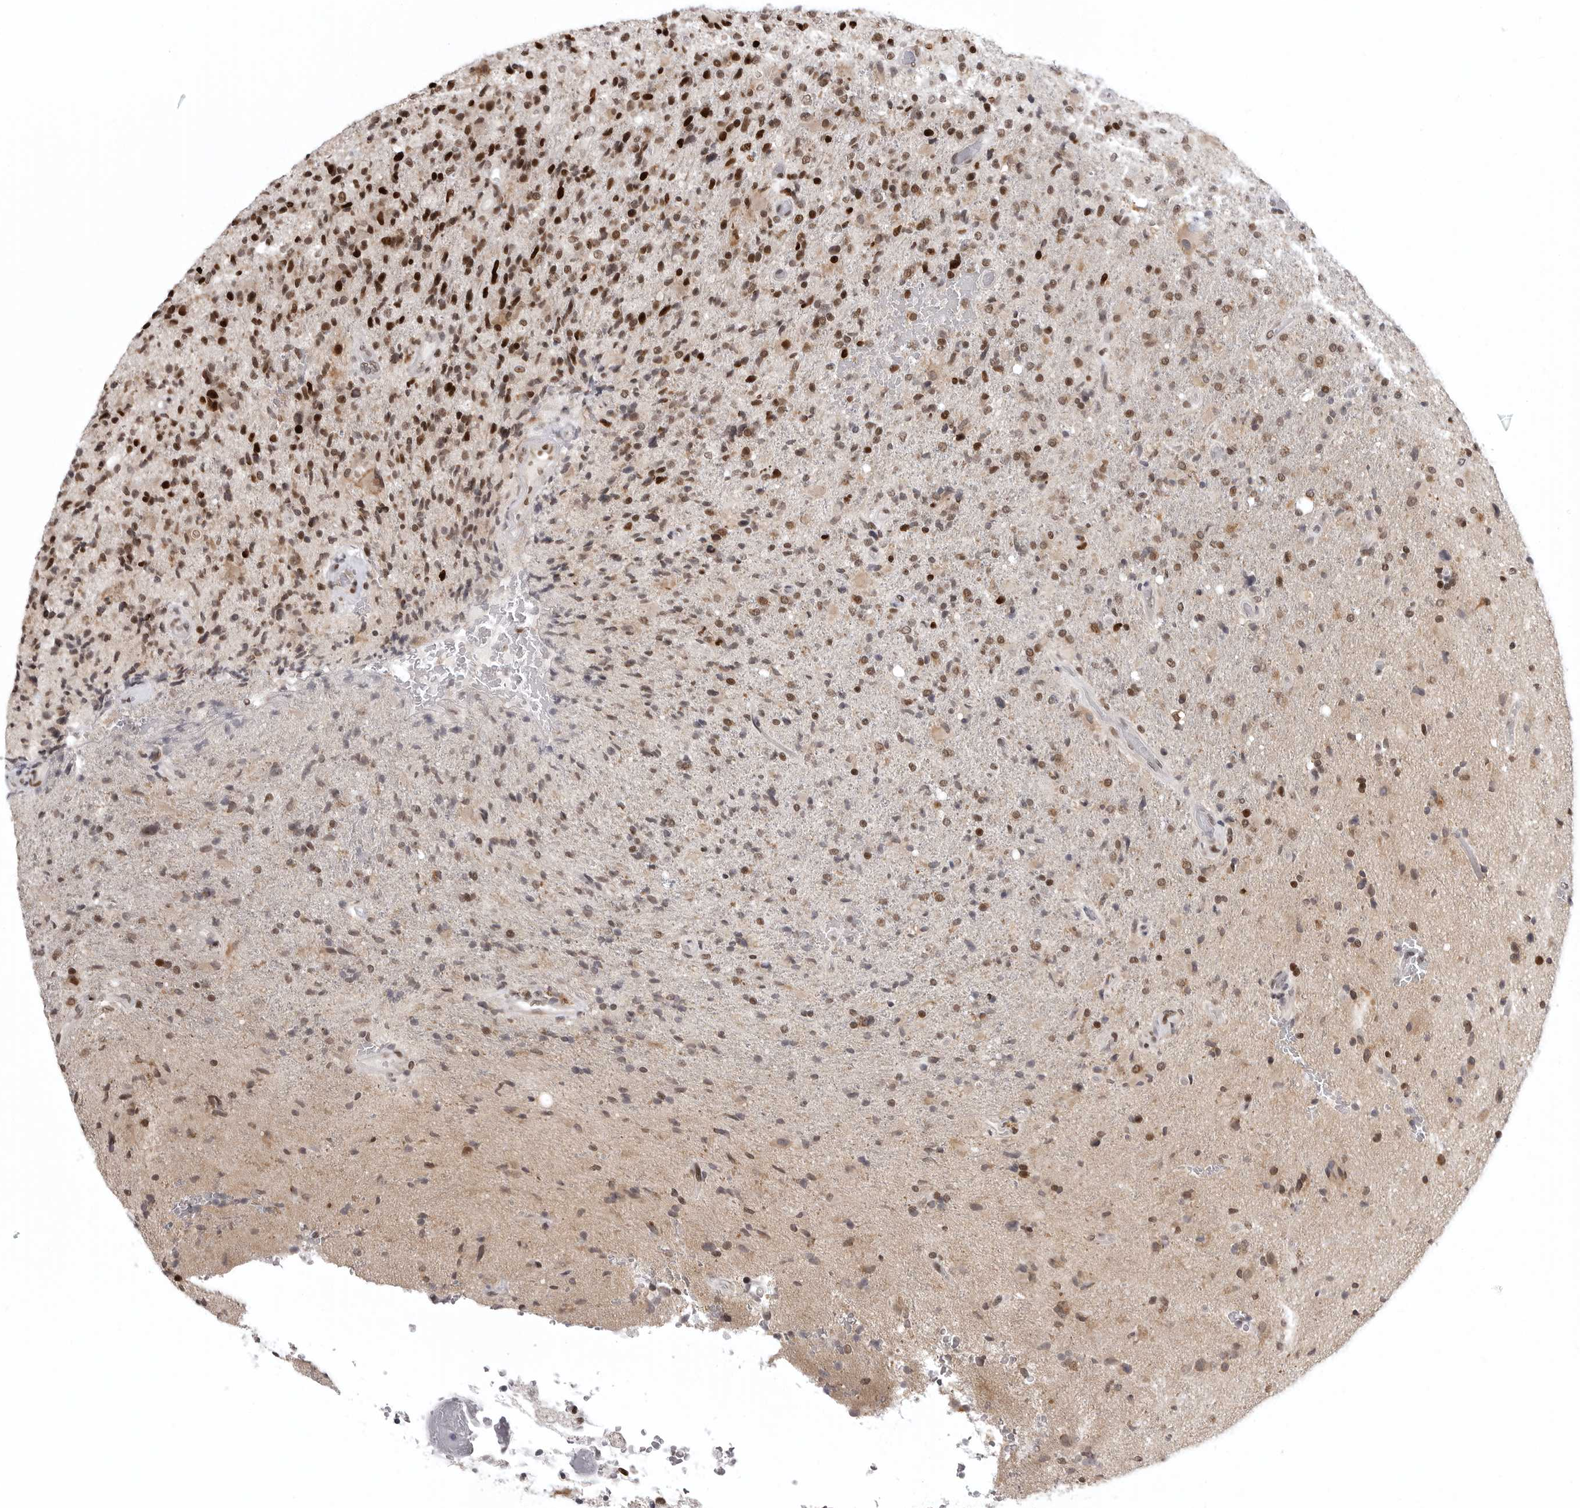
{"staining": {"intensity": "strong", "quantity": "25%-75%", "location": "nuclear"}, "tissue": "glioma", "cell_type": "Tumor cells", "image_type": "cancer", "snomed": [{"axis": "morphology", "description": "Glioma, malignant, High grade"}, {"axis": "topography", "description": "Brain"}], "caption": "A brown stain shows strong nuclear staining of a protein in malignant high-grade glioma tumor cells.", "gene": "PRDM10", "patient": {"sex": "male", "age": 72}}